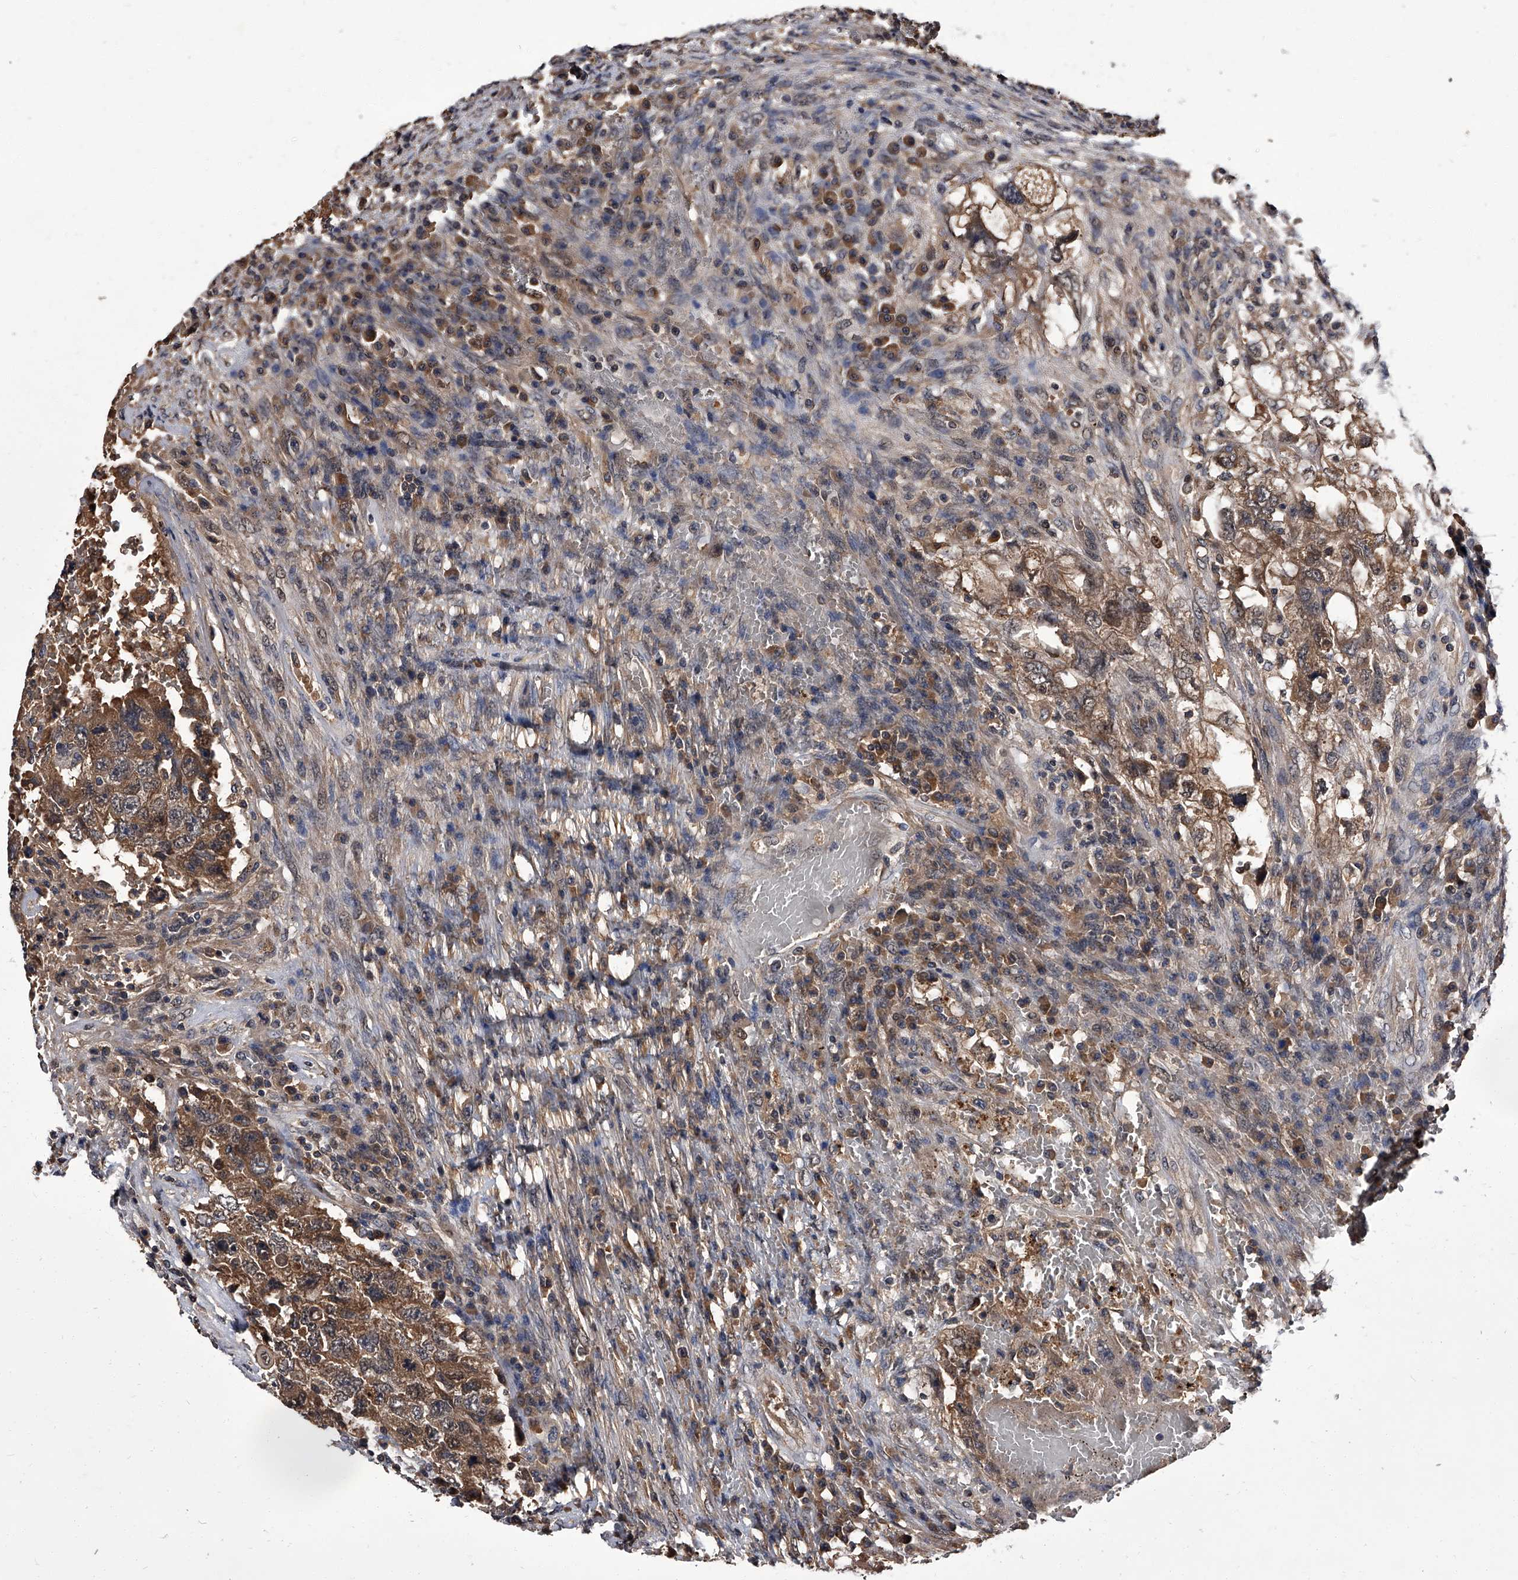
{"staining": {"intensity": "moderate", "quantity": ">75%", "location": "cytoplasmic/membranous"}, "tissue": "testis cancer", "cell_type": "Tumor cells", "image_type": "cancer", "snomed": [{"axis": "morphology", "description": "Carcinoma, Embryonal, NOS"}, {"axis": "topography", "description": "Testis"}], "caption": "Protein expression analysis of human testis cancer reveals moderate cytoplasmic/membranous expression in about >75% of tumor cells.", "gene": "SLC18B1", "patient": {"sex": "male", "age": 26}}